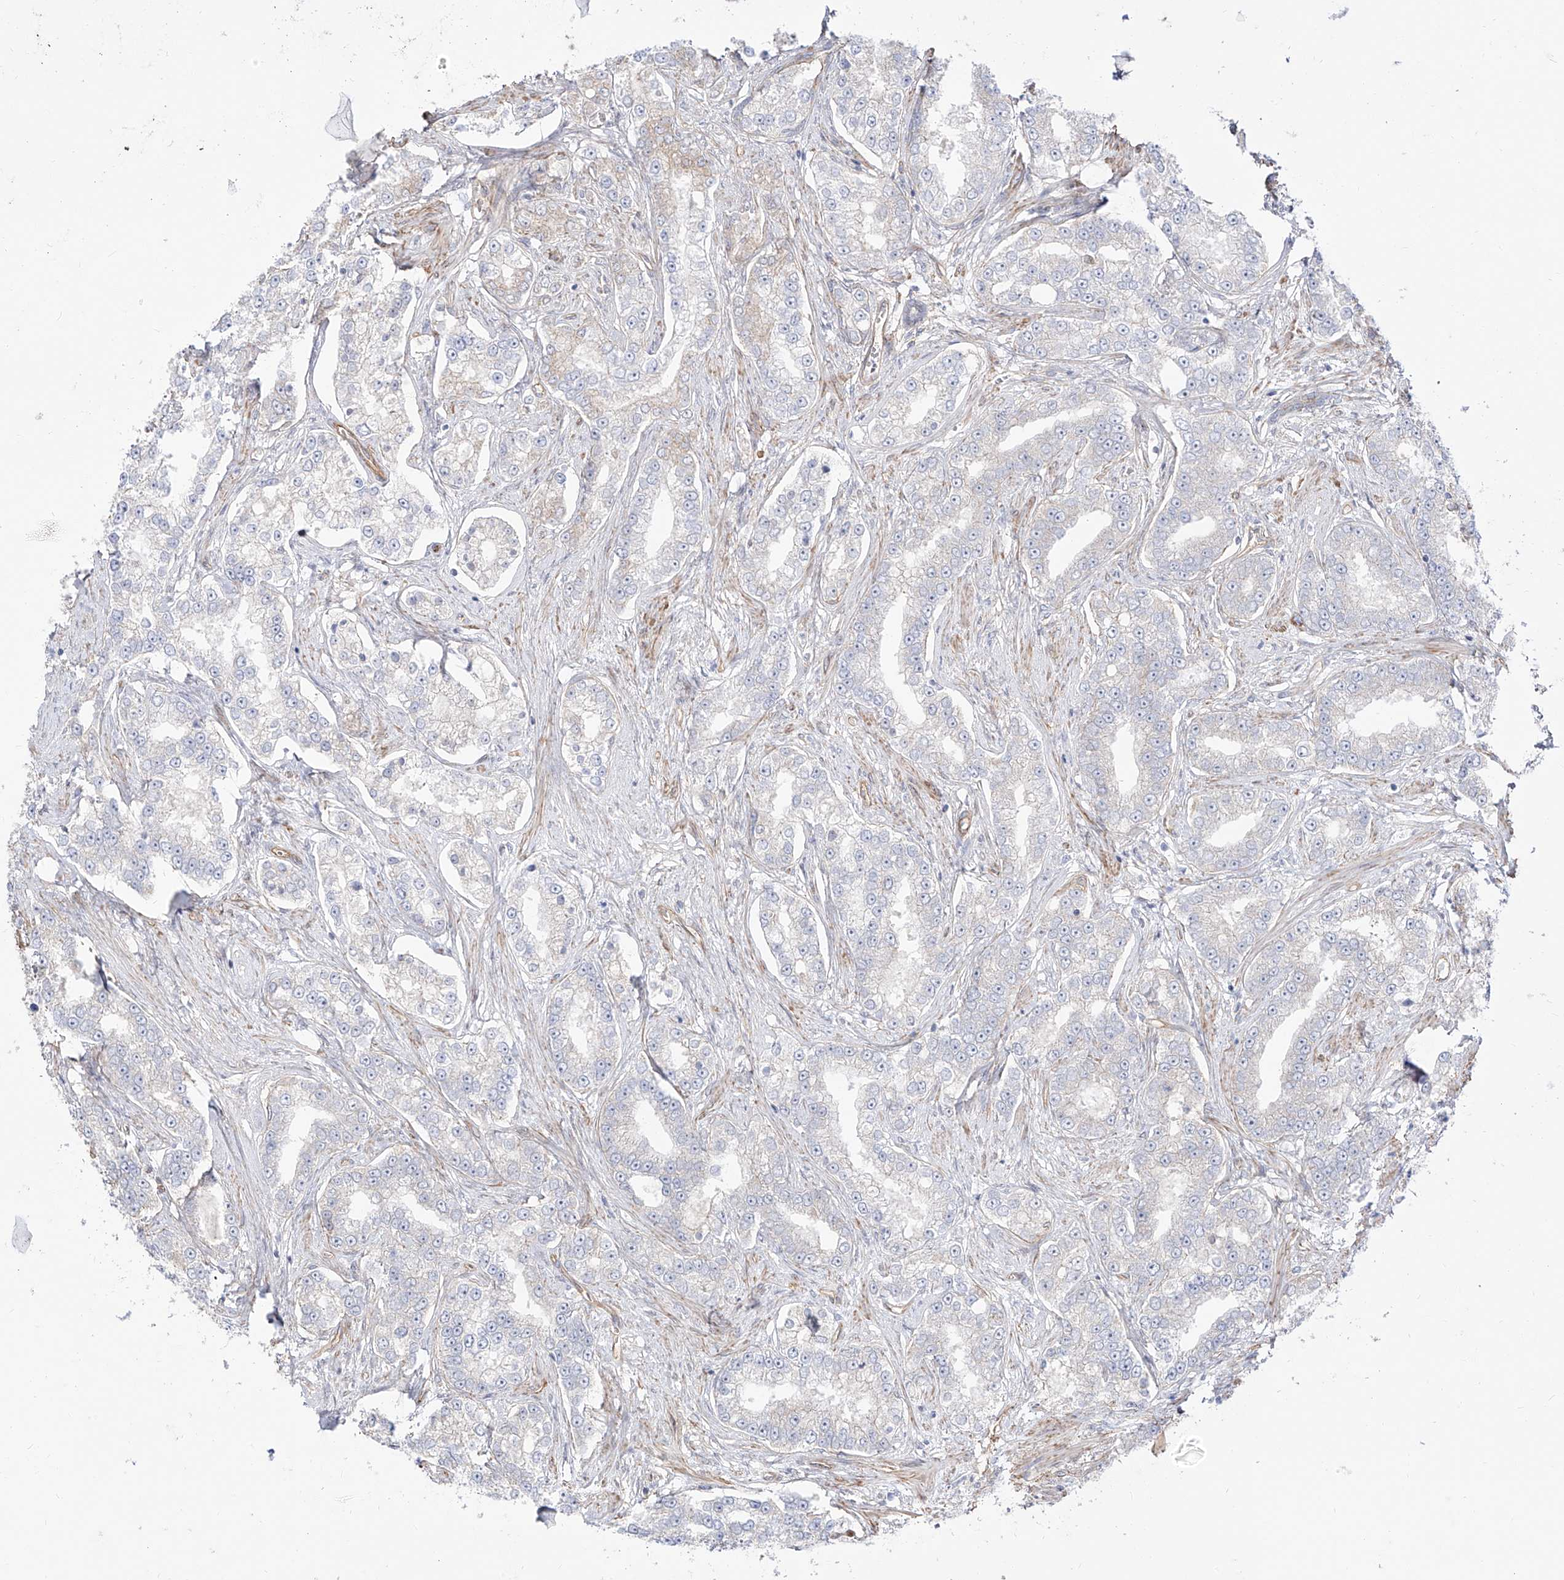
{"staining": {"intensity": "negative", "quantity": "none", "location": "none"}, "tissue": "prostate cancer", "cell_type": "Tumor cells", "image_type": "cancer", "snomed": [{"axis": "morphology", "description": "Normal tissue, NOS"}, {"axis": "morphology", "description": "Adenocarcinoma, High grade"}, {"axis": "topography", "description": "Prostate"}], "caption": "Tumor cells are negative for brown protein staining in adenocarcinoma (high-grade) (prostate). (Brightfield microscopy of DAB (3,3'-diaminobenzidine) immunohistochemistry at high magnification).", "gene": "ZNF180", "patient": {"sex": "male", "age": 83}}